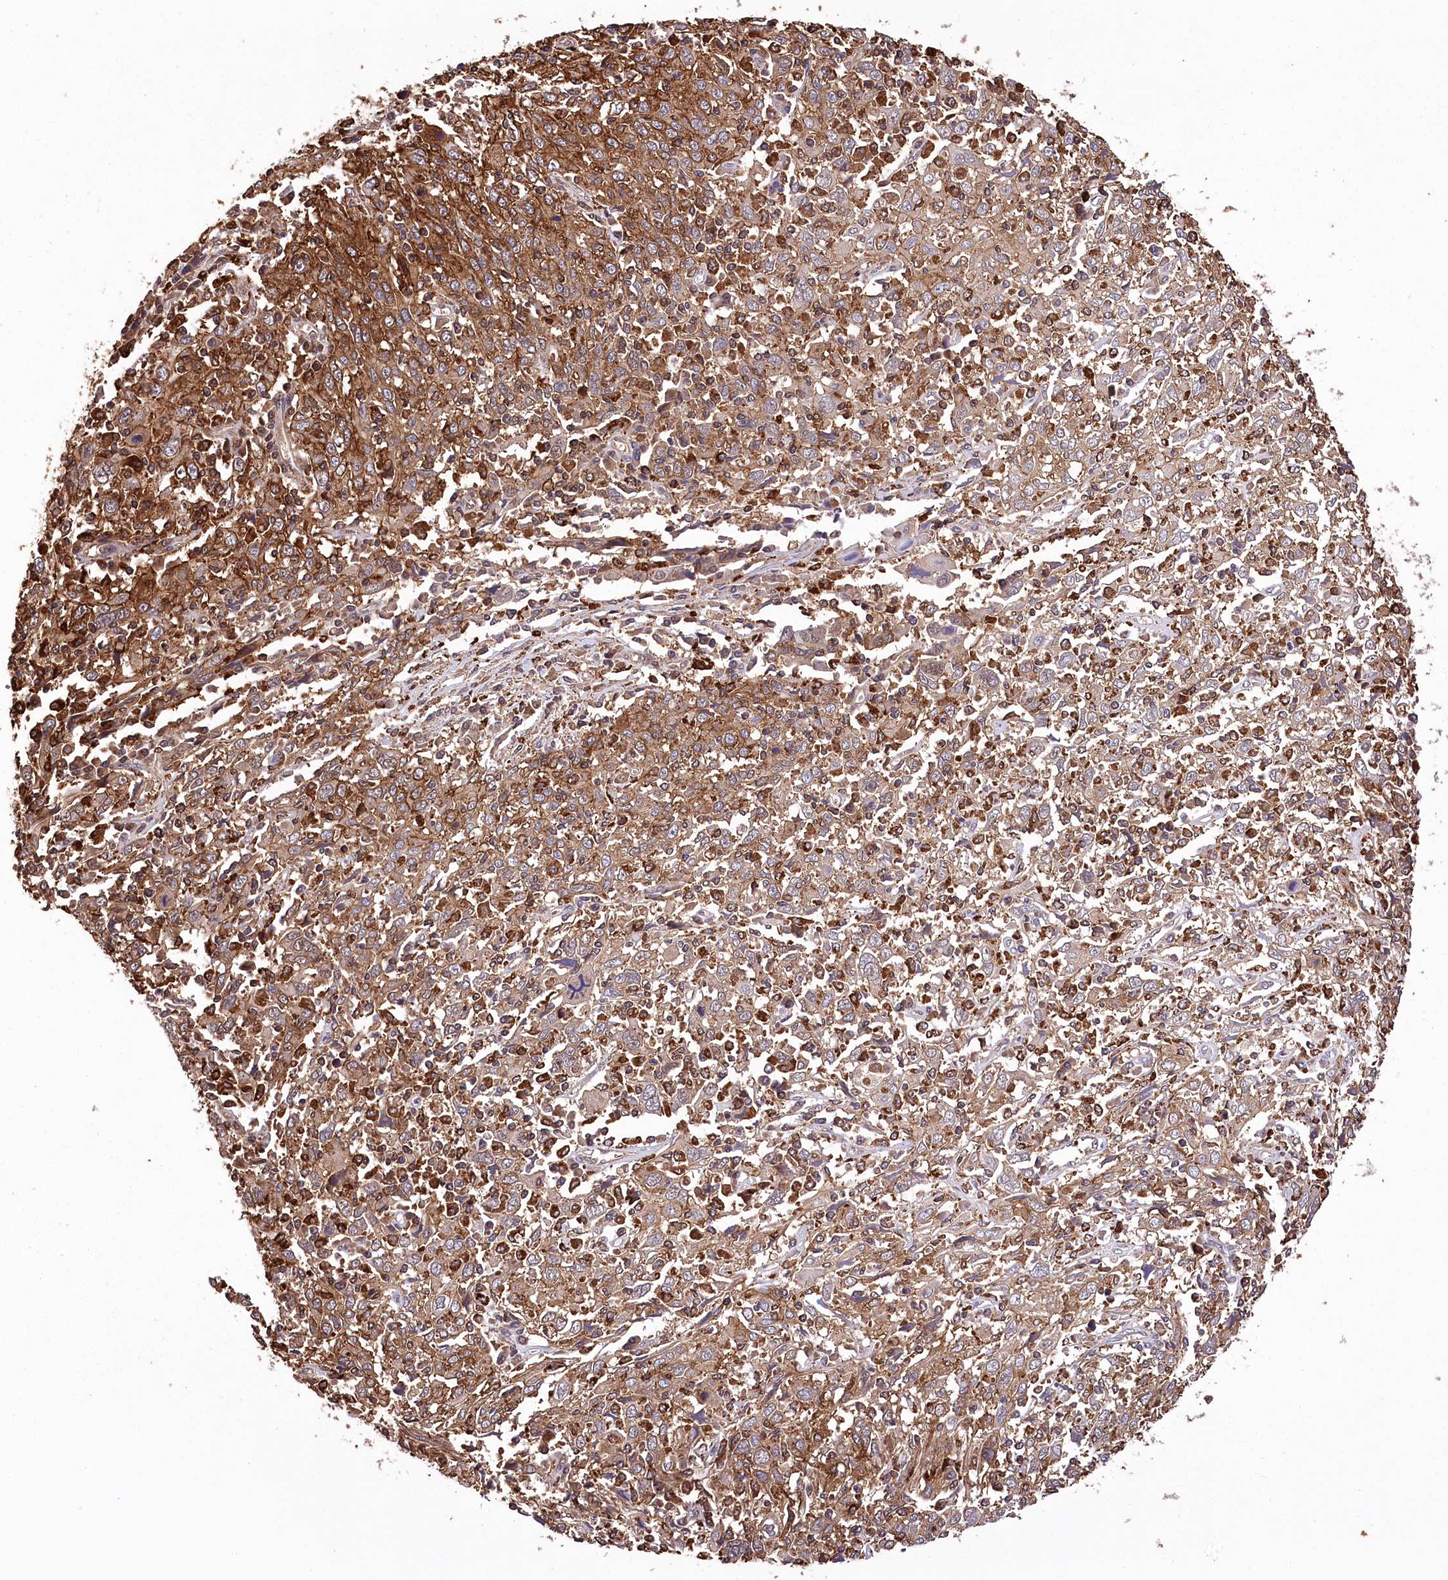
{"staining": {"intensity": "moderate", "quantity": ">75%", "location": "cytoplasmic/membranous"}, "tissue": "cervical cancer", "cell_type": "Tumor cells", "image_type": "cancer", "snomed": [{"axis": "morphology", "description": "Squamous cell carcinoma, NOS"}, {"axis": "topography", "description": "Cervix"}], "caption": "Protein expression analysis of human cervical cancer reveals moderate cytoplasmic/membranous positivity in approximately >75% of tumor cells.", "gene": "DPP3", "patient": {"sex": "female", "age": 46}}